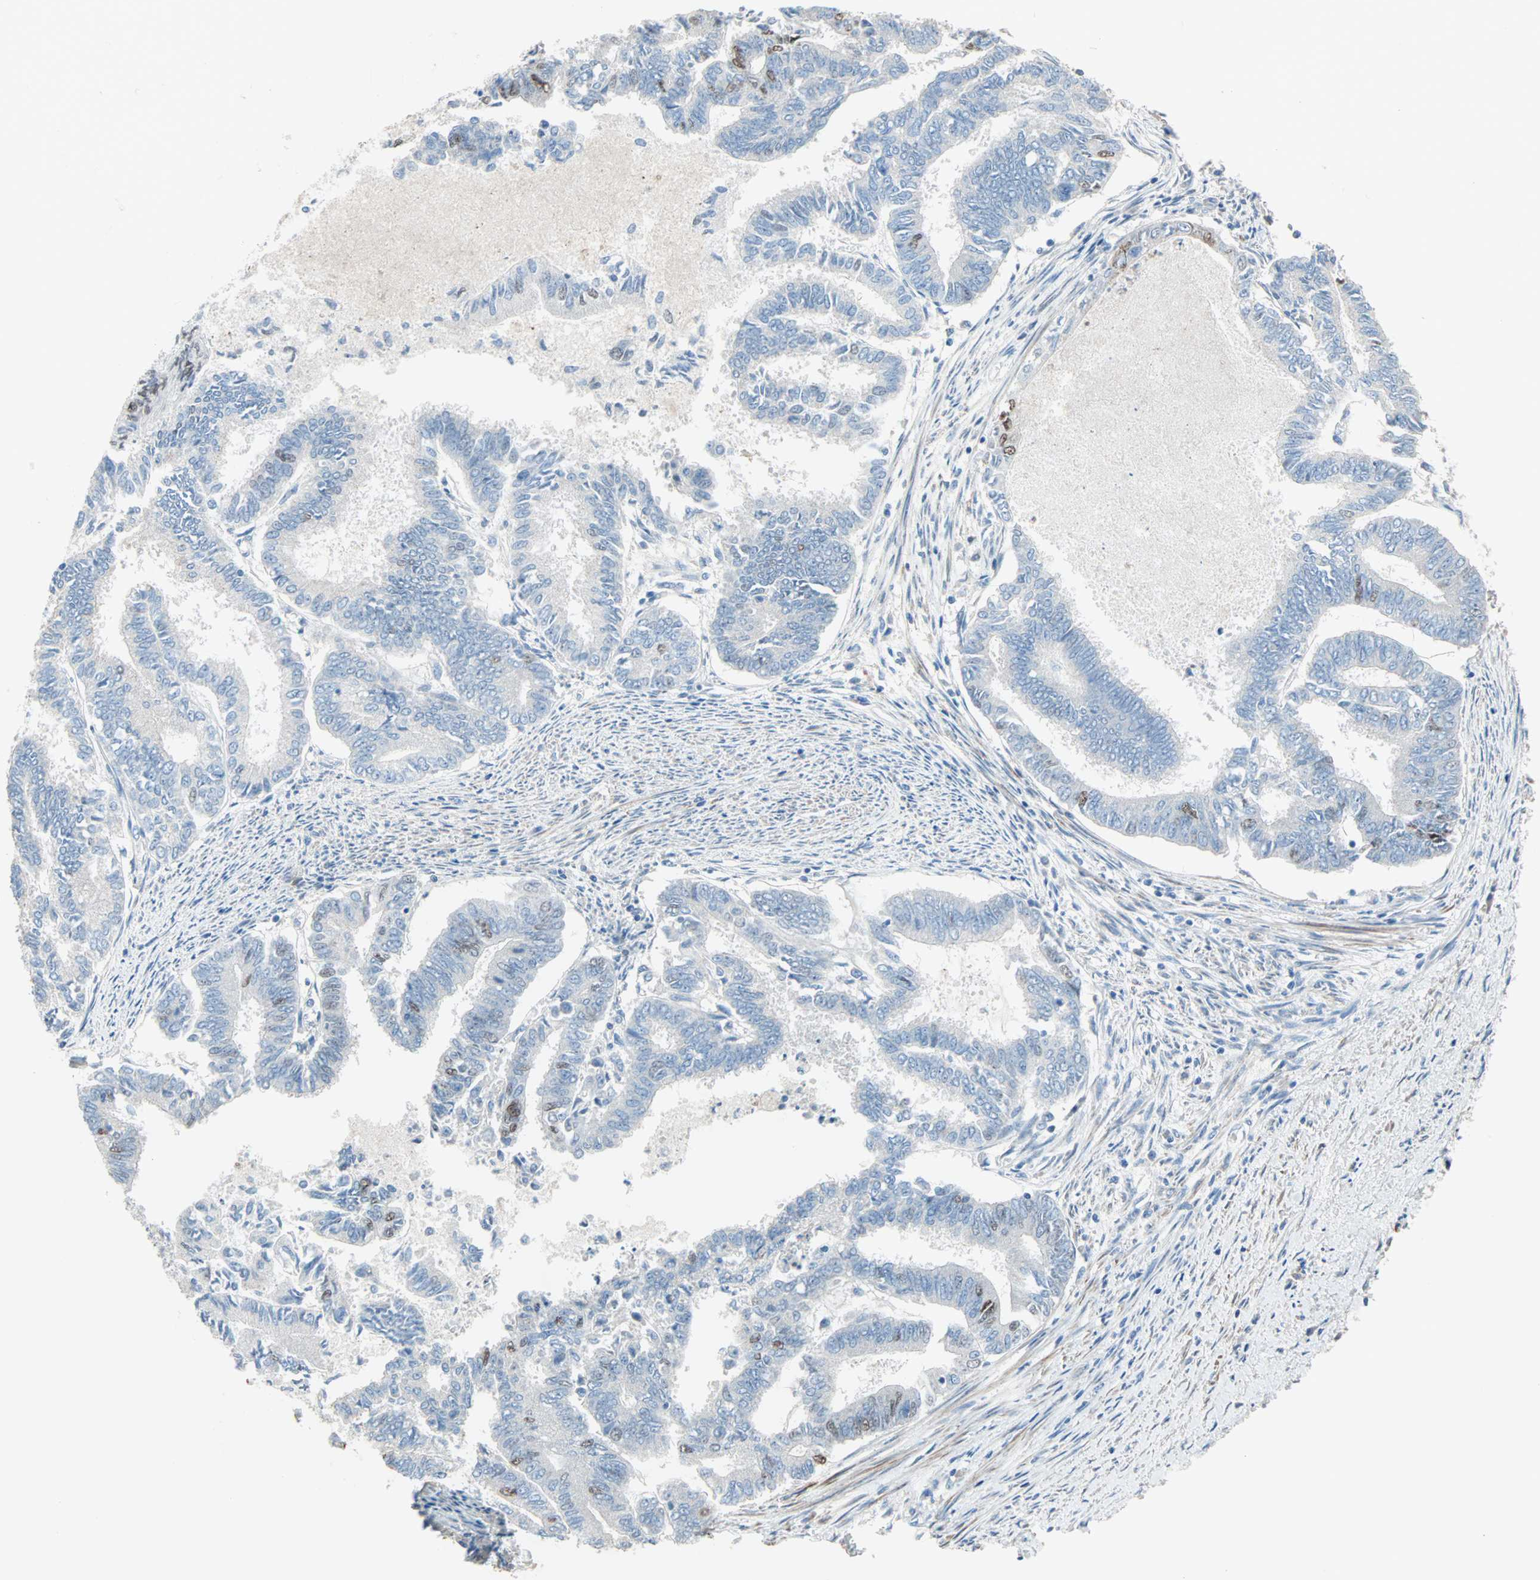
{"staining": {"intensity": "moderate", "quantity": "<25%", "location": "nuclear"}, "tissue": "endometrial cancer", "cell_type": "Tumor cells", "image_type": "cancer", "snomed": [{"axis": "morphology", "description": "Adenocarcinoma, NOS"}, {"axis": "topography", "description": "Endometrium"}], "caption": "Human endometrial cancer stained for a protein (brown) displays moderate nuclear positive expression in approximately <25% of tumor cells.", "gene": "ACVRL1", "patient": {"sex": "female", "age": 86}}